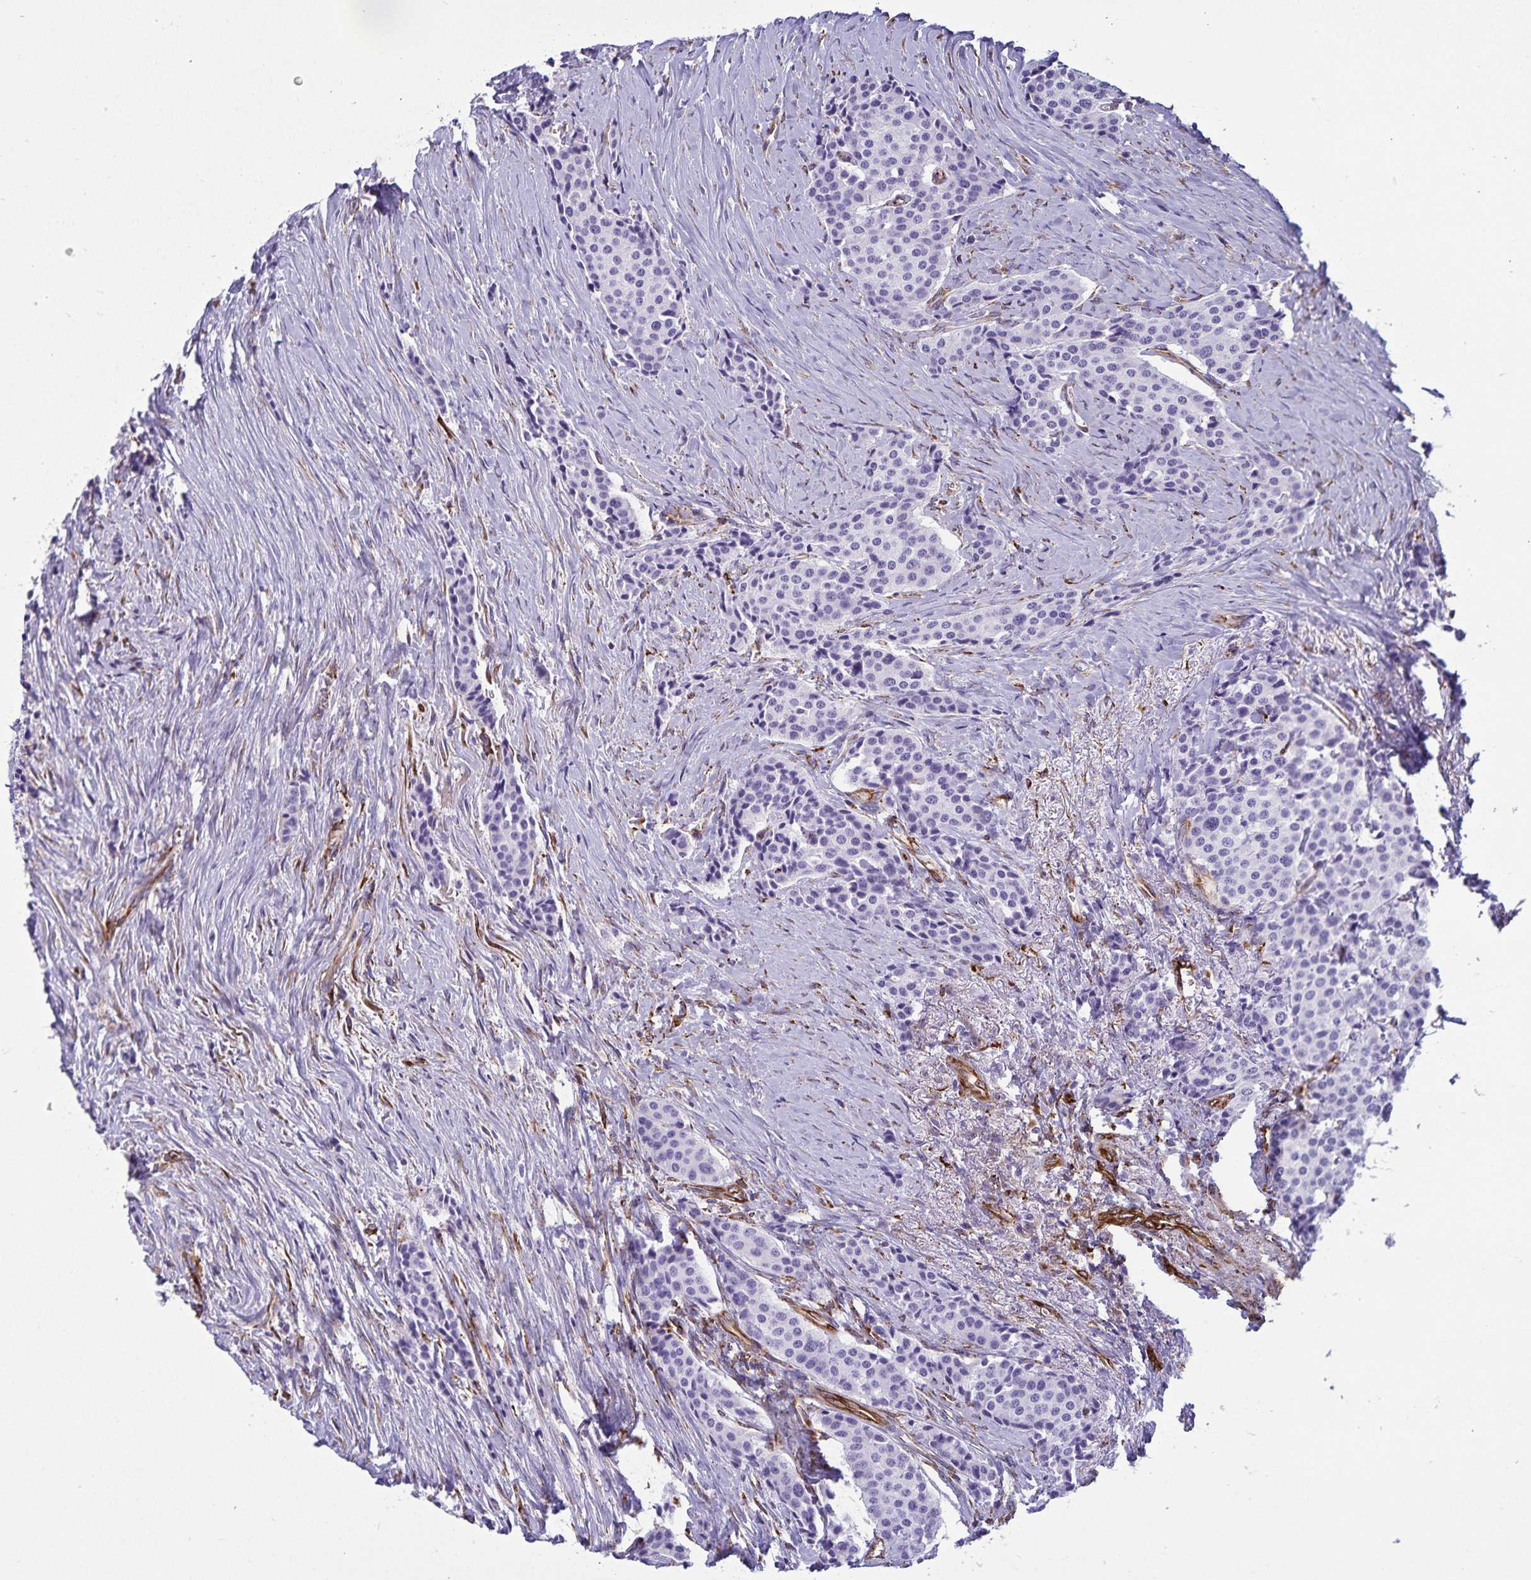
{"staining": {"intensity": "negative", "quantity": "none", "location": "none"}, "tissue": "carcinoid", "cell_type": "Tumor cells", "image_type": "cancer", "snomed": [{"axis": "morphology", "description": "Carcinoid, malignant, NOS"}, {"axis": "topography", "description": "Small intestine"}], "caption": "Micrograph shows no significant protein expression in tumor cells of carcinoid (malignant).", "gene": "RCN1", "patient": {"sex": "male", "age": 73}}